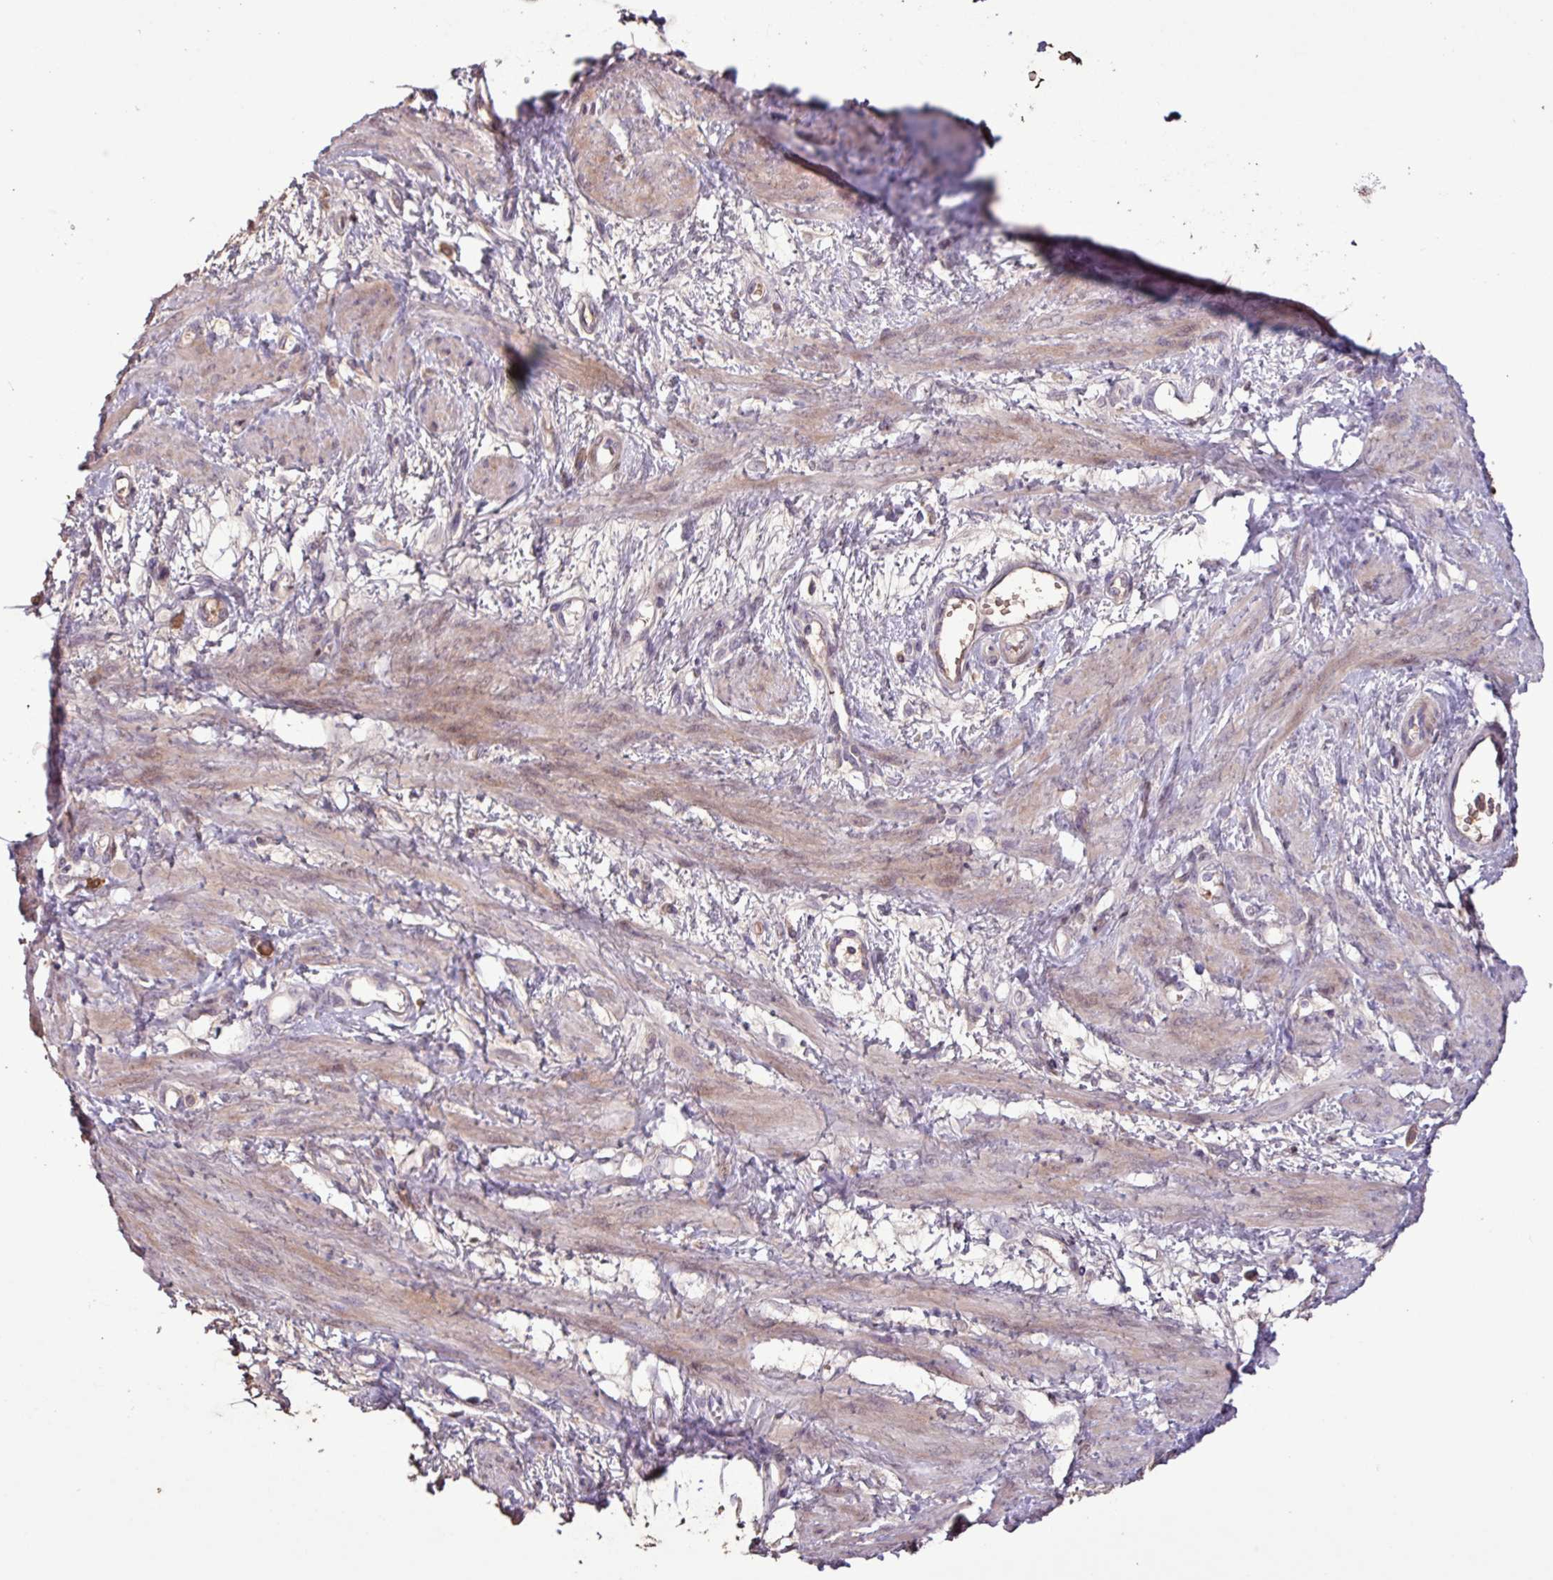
{"staining": {"intensity": "weak", "quantity": "25%-75%", "location": "cytoplasmic/membranous"}, "tissue": "smooth muscle", "cell_type": "Smooth muscle cells", "image_type": "normal", "snomed": [{"axis": "morphology", "description": "Normal tissue, NOS"}, {"axis": "topography", "description": "Smooth muscle"}, {"axis": "topography", "description": "Uterus"}], "caption": "Smooth muscle stained with IHC exhibits weak cytoplasmic/membranous expression in approximately 25%-75% of smooth muscle cells.", "gene": "L3MBTL3", "patient": {"sex": "female", "age": 39}}